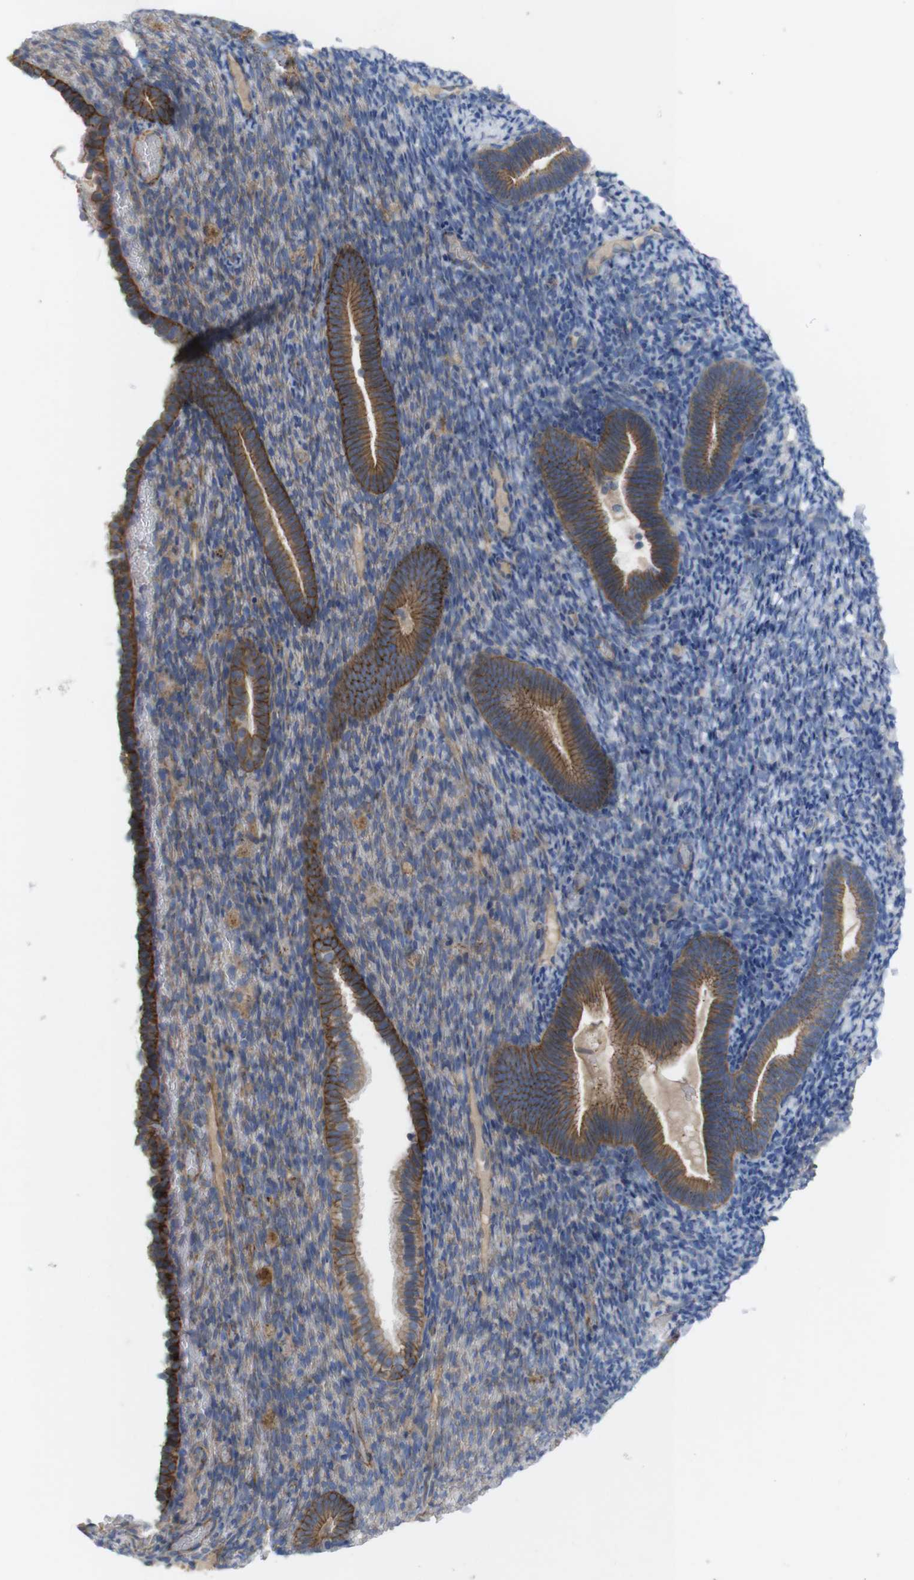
{"staining": {"intensity": "weak", "quantity": "<25%", "location": "cytoplasmic/membranous"}, "tissue": "endometrium", "cell_type": "Cells in endometrial stroma", "image_type": "normal", "snomed": [{"axis": "morphology", "description": "Normal tissue, NOS"}, {"axis": "topography", "description": "Endometrium"}], "caption": "This is a micrograph of IHC staining of benign endometrium, which shows no expression in cells in endometrial stroma.", "gene": "KIDINS220", "patient": {"sex": "female", "age": 51}}